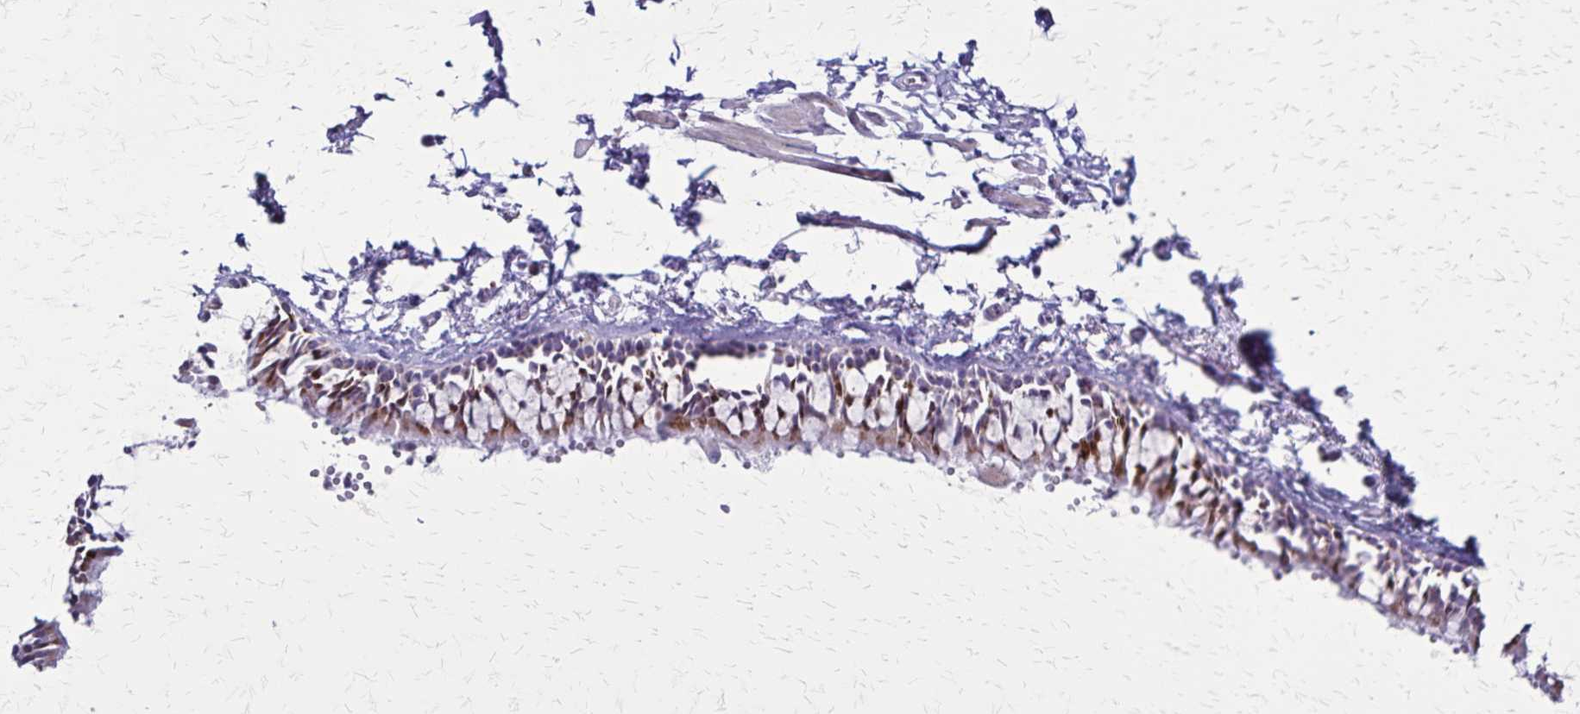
{"staining": {"intensity": "moderate", "quantity": "25%-75%", "location": "cytoplasmic/membranous"}, "tissue": "bronchus", "cell_type": "Respiratory epithelial cells", "image_type": "normal", "snomed": [{"axis": "morphology", "description": "Normal tissue, NOS"}, {"axis": "topography", "description": "Bronchus"}], "caption": "Immunohistochemistry micrograph of unremarkable human bronchus stained for a protein (brown), which exhibits medium levels of moderate cytoplasmic/membranous positivity in about 25%-75% of respiratory epithelial cells.", "gene": "OR51B5", "patient": {"sex": "female", "age": 59}}